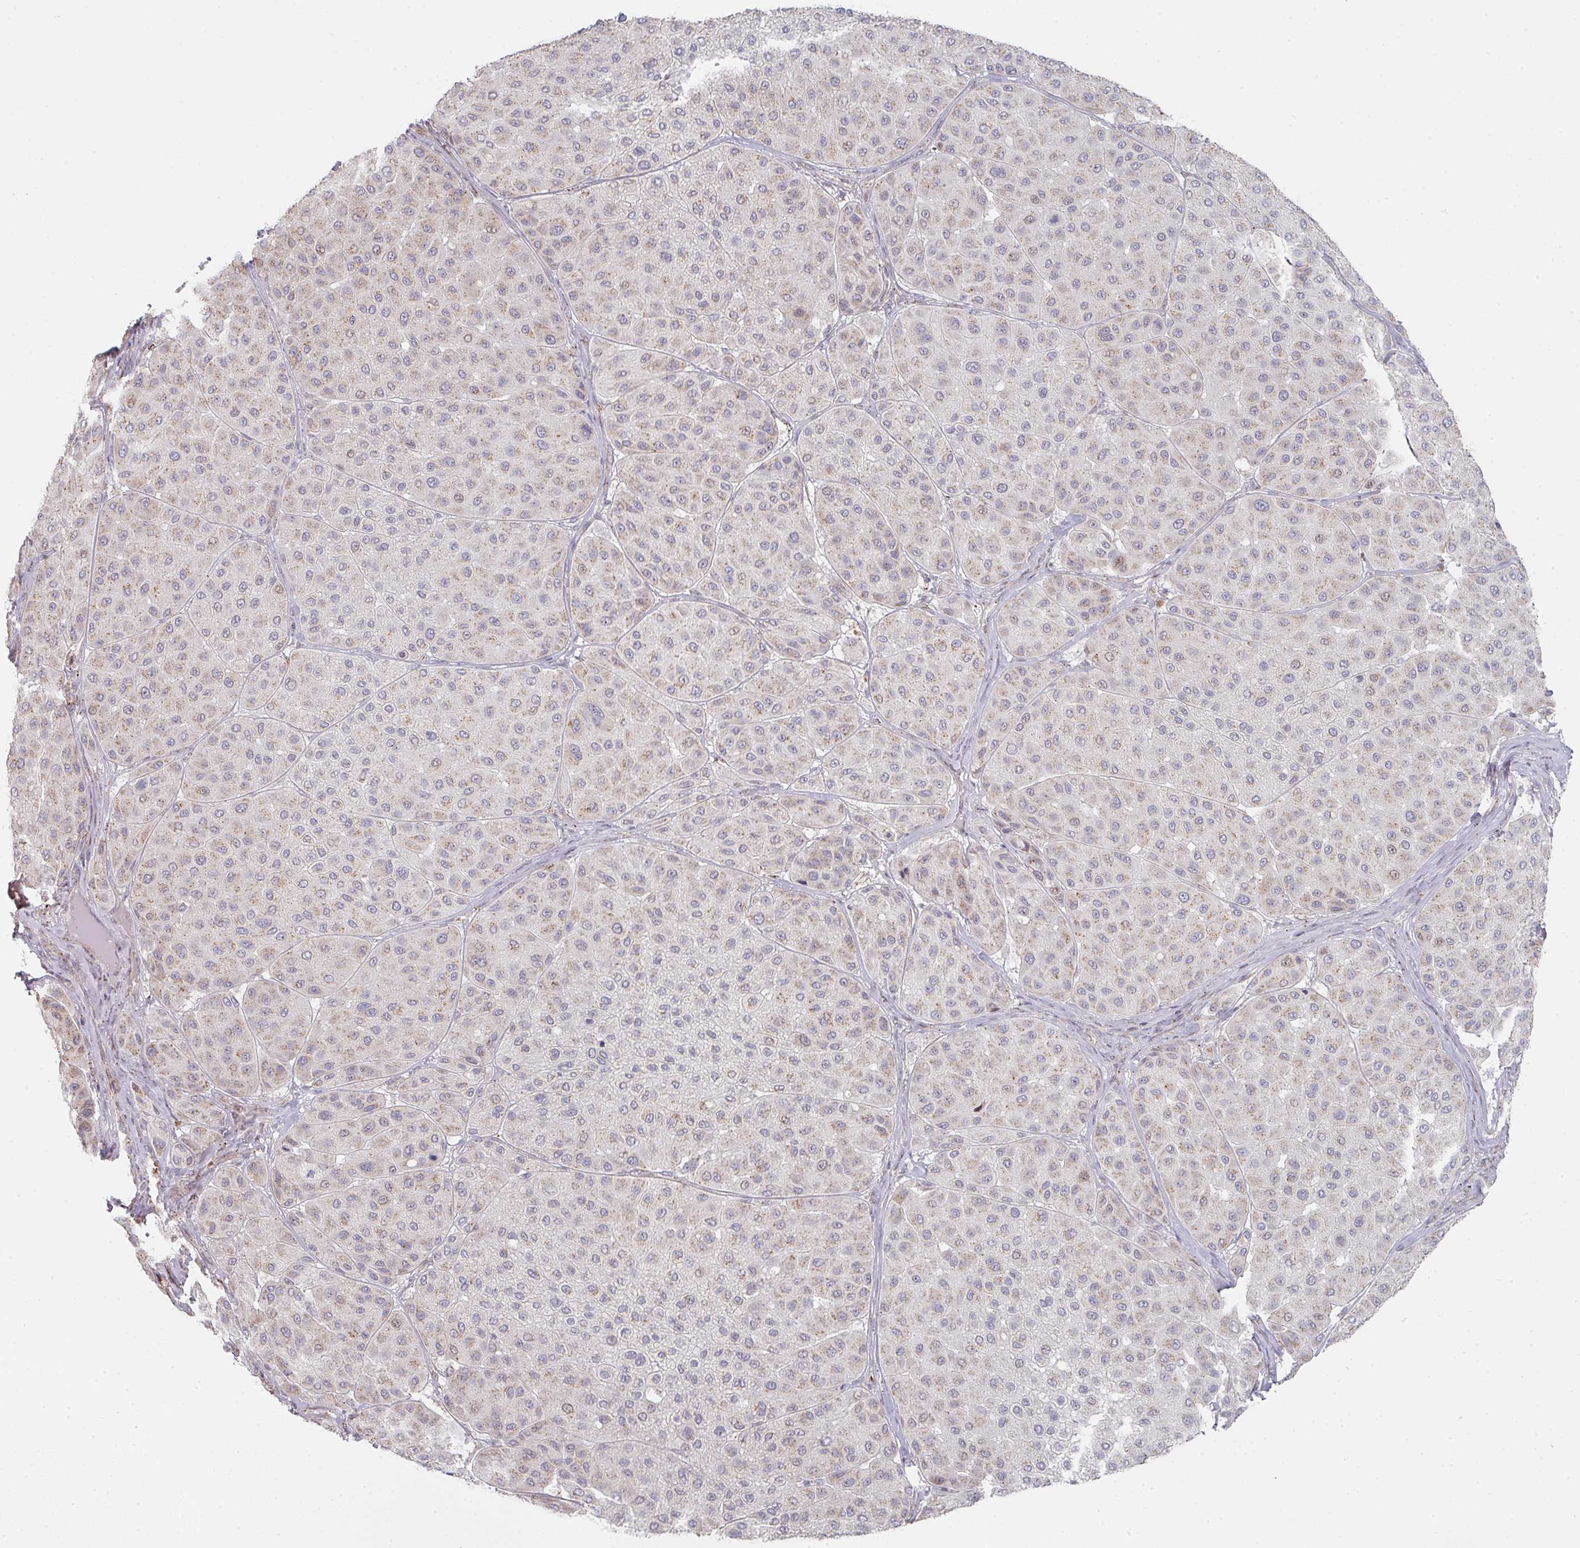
{"staining": {"intensity": "moderate", "quantity": ">75%", "location": "cytoplasmic/membranous"}, "tissue": "melanoma", "cell_type": "Tumor cells", "image_type": "cancer", "snomed": [{"axis": "morphology", "description": "Malignant melanoma, Metastatic site"}, {"axis": "topography", "description": "Smooth muscle"}], "caption": "Human melanoma stained with a protein marker reveals moderate staining in tumor cells.", "gene": "ZNF526", "patient": {"sex": "male", "age": 41}}